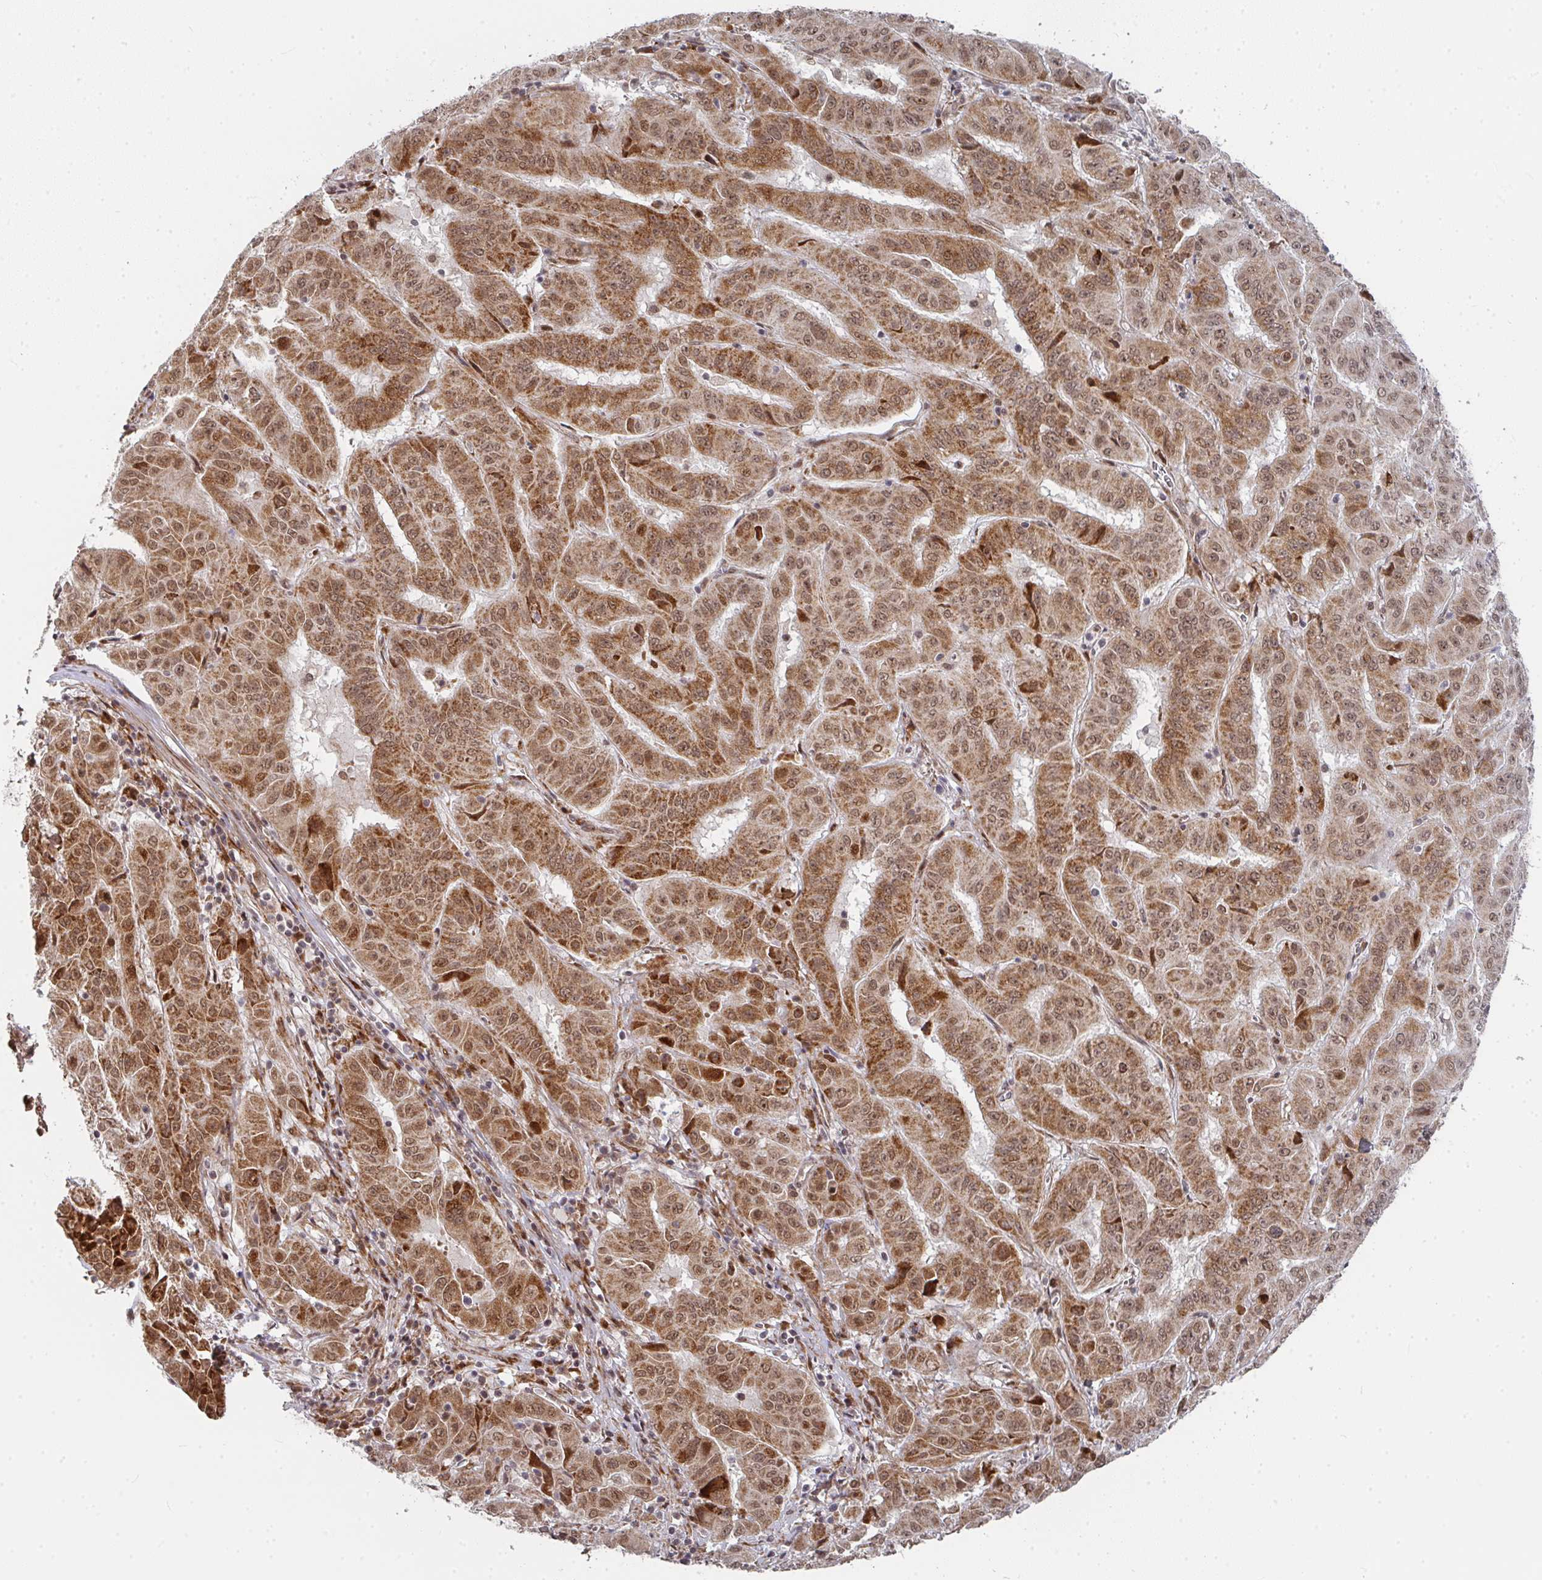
{"staining": {"intensity": "strong", "quantity": ">75%", "location": "cytoplasmic/membranous,nuclear"}, "tissue": "pancreatic cancer", "cell_type": "Tumor cells", "image_type": "cancer", "snomed": [{"axis": "morphology", "description": "Adenocarcinoma, NOS"}, {"axis": "topography", "description": "Pancreas"}], "caption": "There is high levels of strong cytoplasmic/membranous and nuclear staining in tumor cells of adenocarcinoma (pancreatic), as demonstrated by immunohistochemical staining (brown color).", "gene": "RBBP5", "patient": {"sex": "male", "age": 63}}